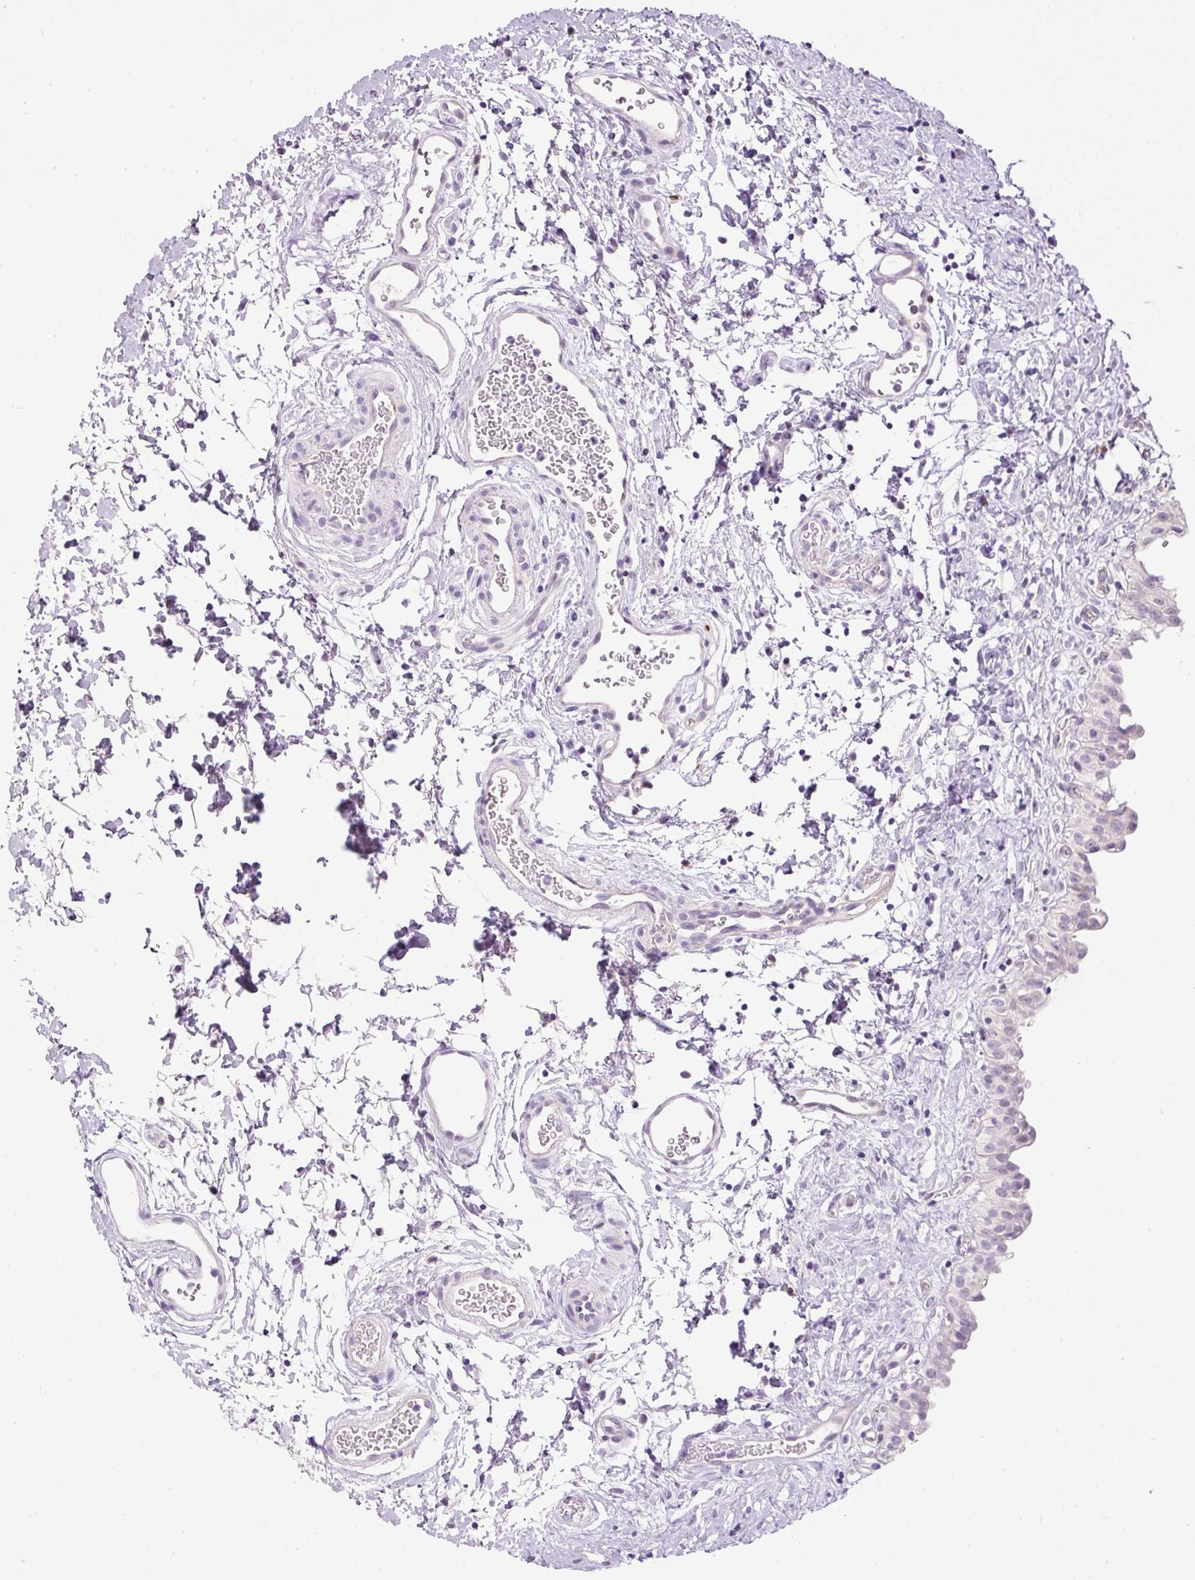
{"staining": {"intensity": "strong", "quantity": "<25%", "location": "cytoplasmic/membranous,nuclear"}, "tissue": "urinary bladder", "cell_type": "Urothelial cells", "image_type": "normal", "snomed": [{"axis": "morphology", "description": "Normal tissue, NOS"}, {"axis": "topography", "description": "Urinary bladder"}], "caption": "Brown immunohistochemical staining in unremarkable human urinary bladder demonstrates strong cytoplasmic/membranous,nuclear staining in about <25% of urothelial cells. (Stains: DAB (3,3'-diaminobenzidine) in brown, nuclei in blue, Microscopy: brightfield microscopy at high magnification).", "gene": "KPNA2", "patient": {"sex": "male", "age": 51}}